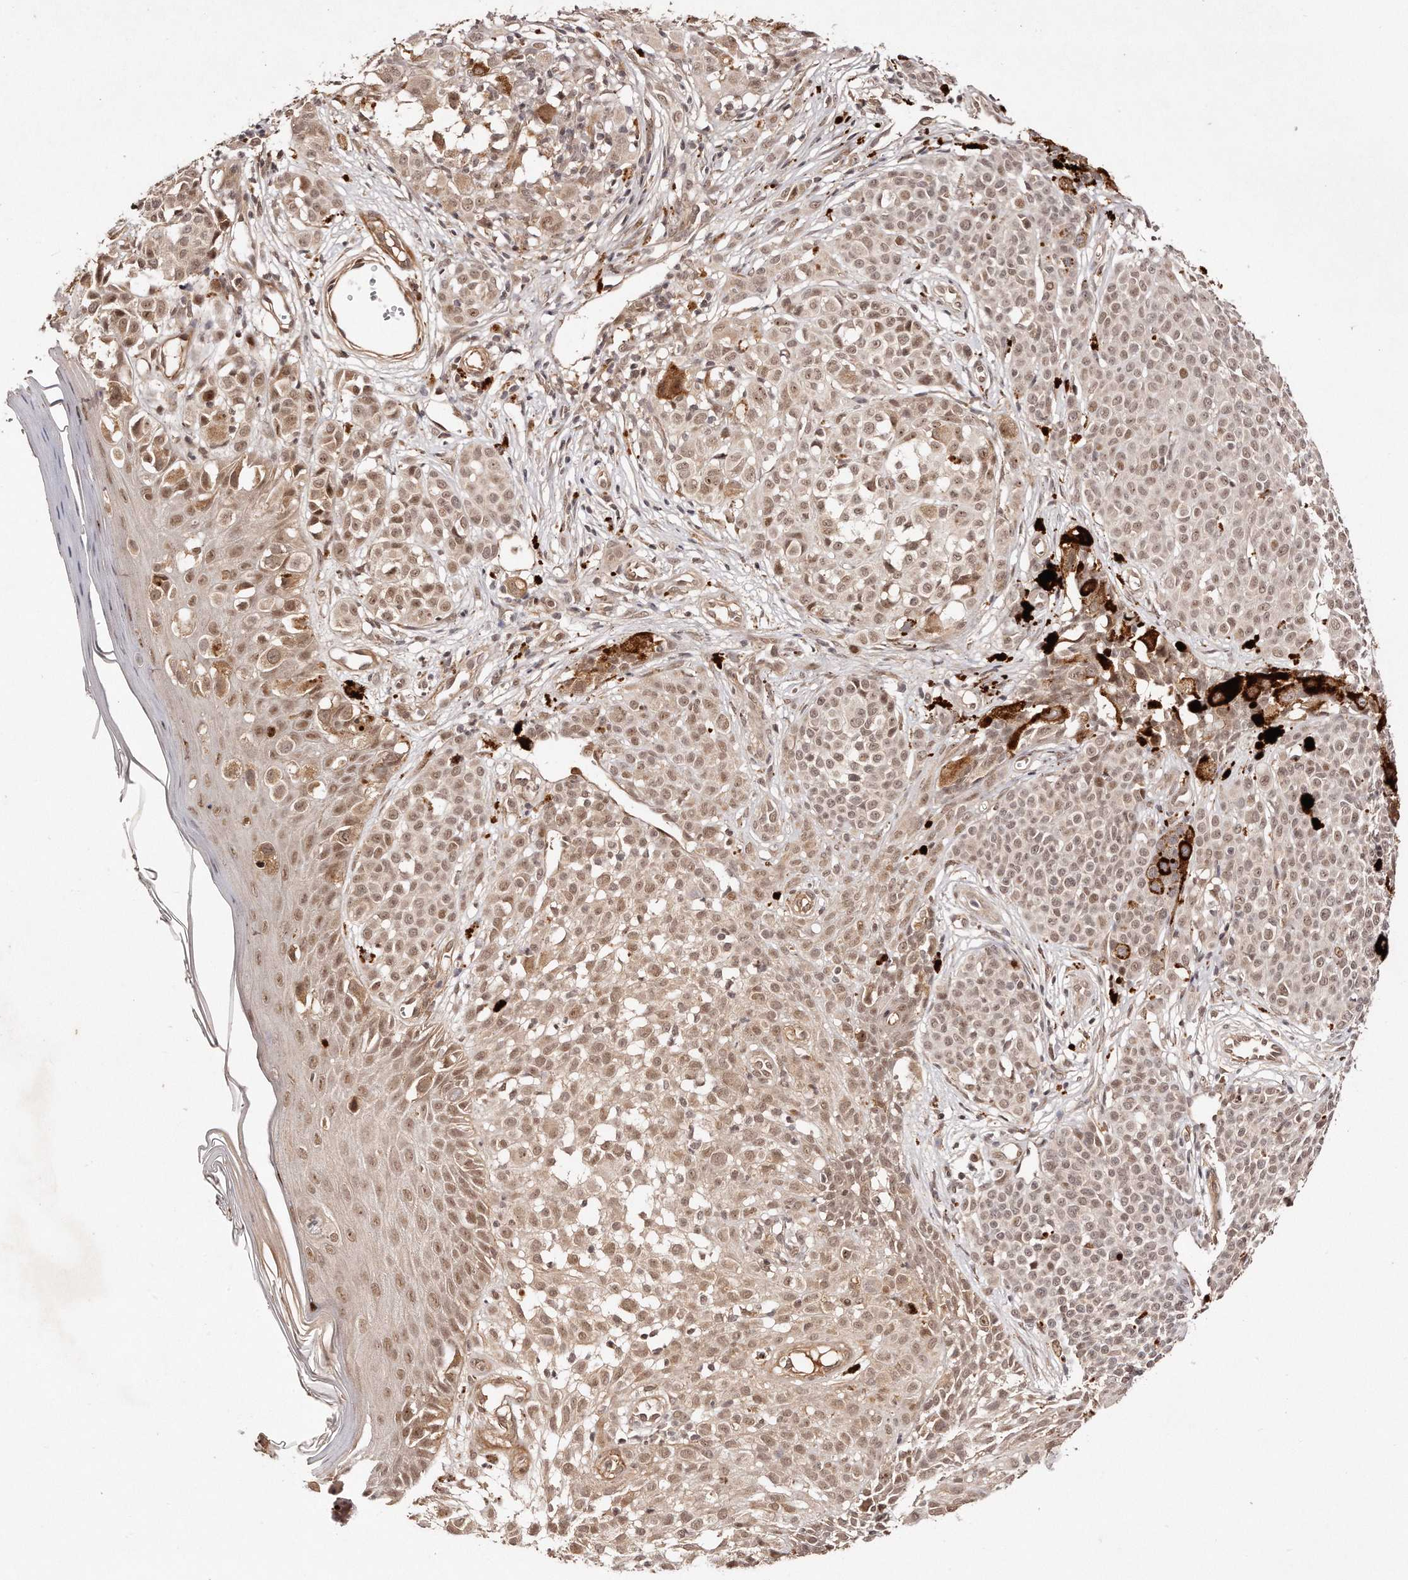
{"staining": {"intensity": "moderate", "quantity": ">75%", "location": "nuclear"}, "tissue": "melanoma", "cell_type": "Tumor cells", "image_type": "cancer", "snomed": [{"axis": "morphology", "description": "Malignant melanoma, NOS"}, {"axis": "topography", "description": "Skin of leg"}], "caption": "This is an image of immunohistochemistry staining of malignant melanoma, which shows moderate expression in the nuclear of tumor cells.", "gene": "SOX4", "patient": {"sex": "female", "age": 72}}